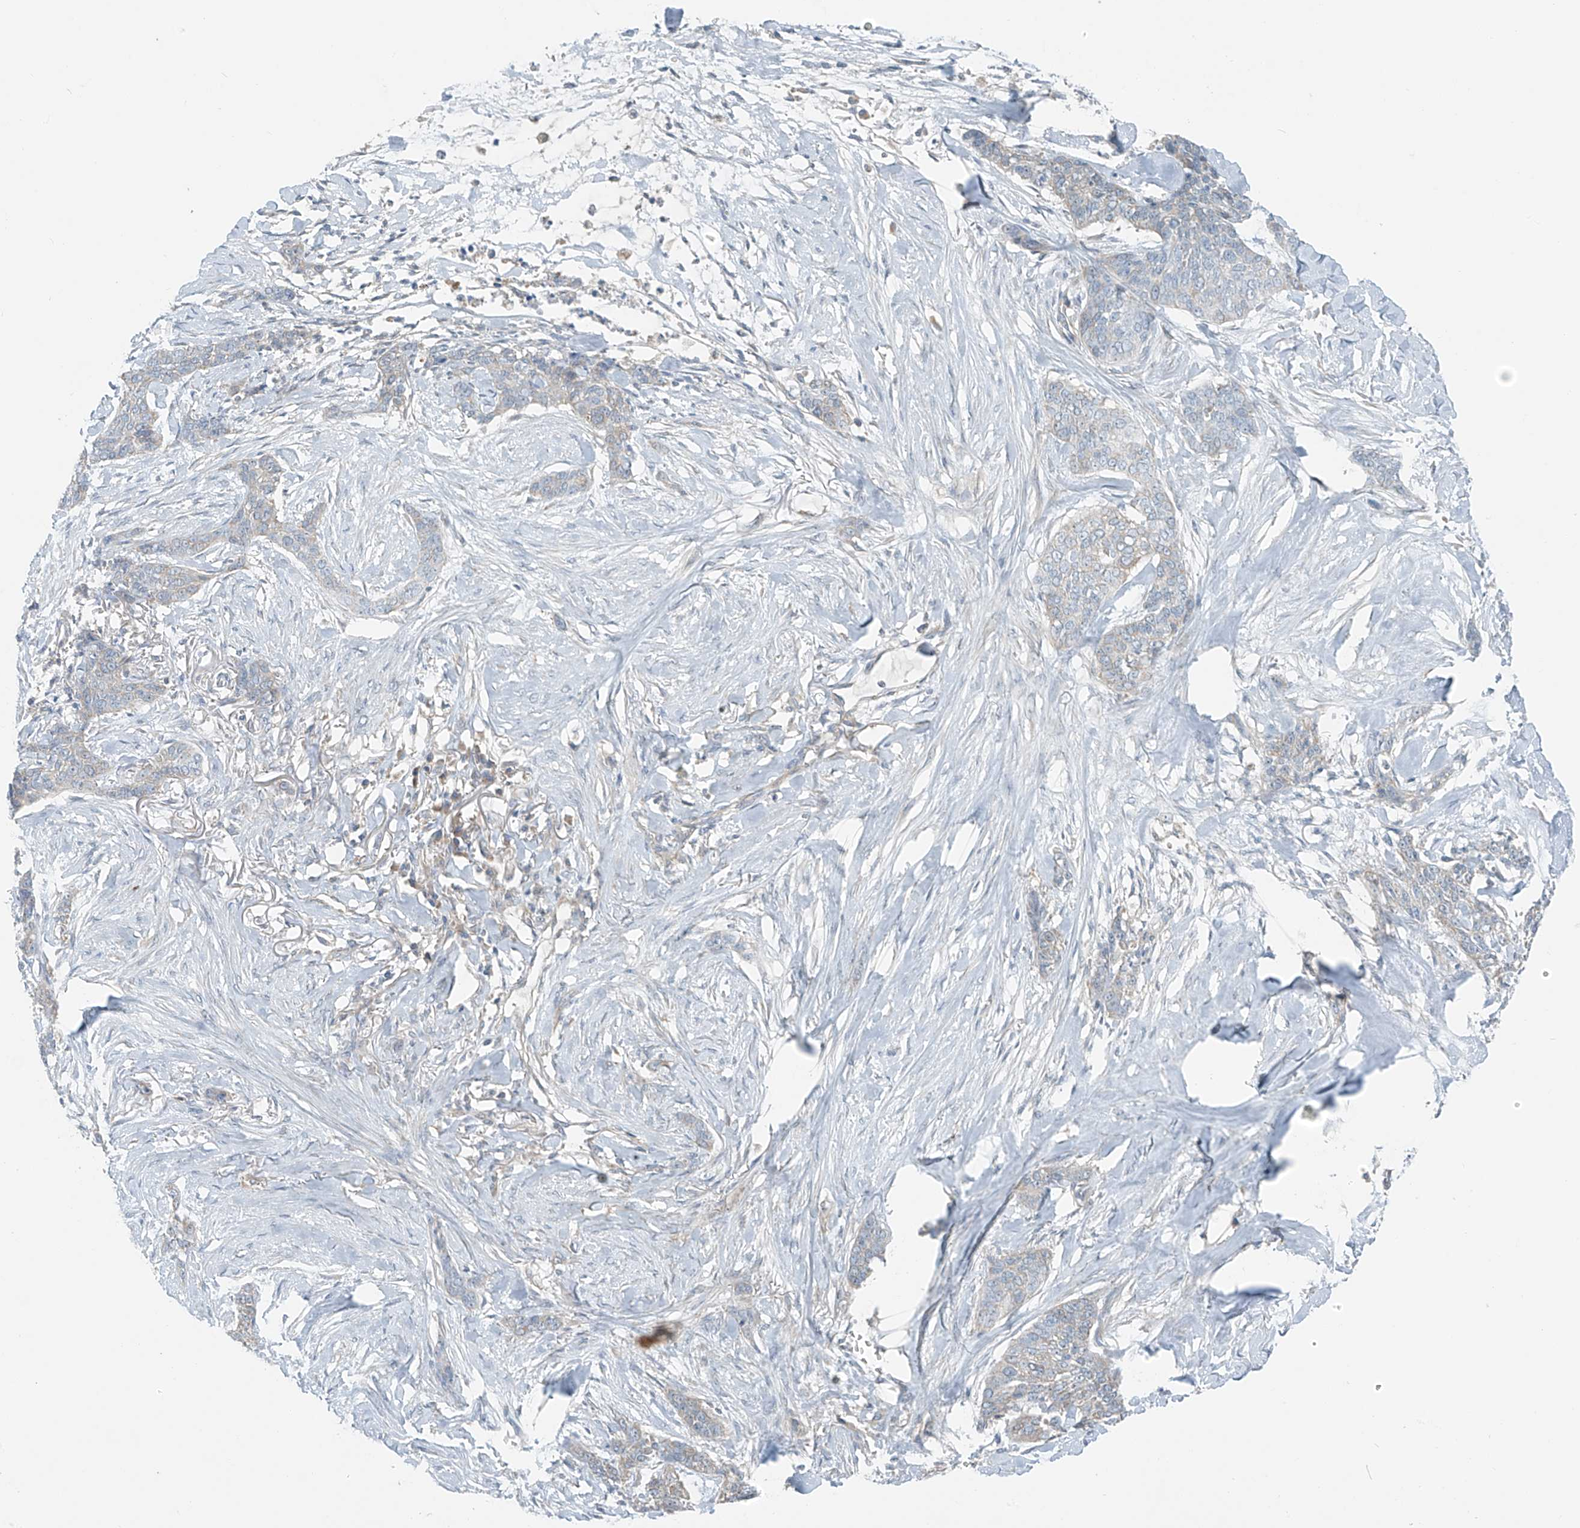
{"staining": {"intensity": "negative", "quantity": "none", "location": "none"}, "tissue": "skin cancer", "cell_type": "Tumor cells", "image_type": "cancer", "snomed": [{"axis": "morphology", "description": "Basal cell carcinoma"}, {"axis": "topography", "description": "Skin"}], "caption": "Immunohistochemistry image of neoplastic tissue: skin cancer stained with DAB (3,3'-diaminobenzidine) reveals no significant protein positivity in tumor cells.", "gene": "FAM131C", "patient": {"sex": "female", "age": 64}}